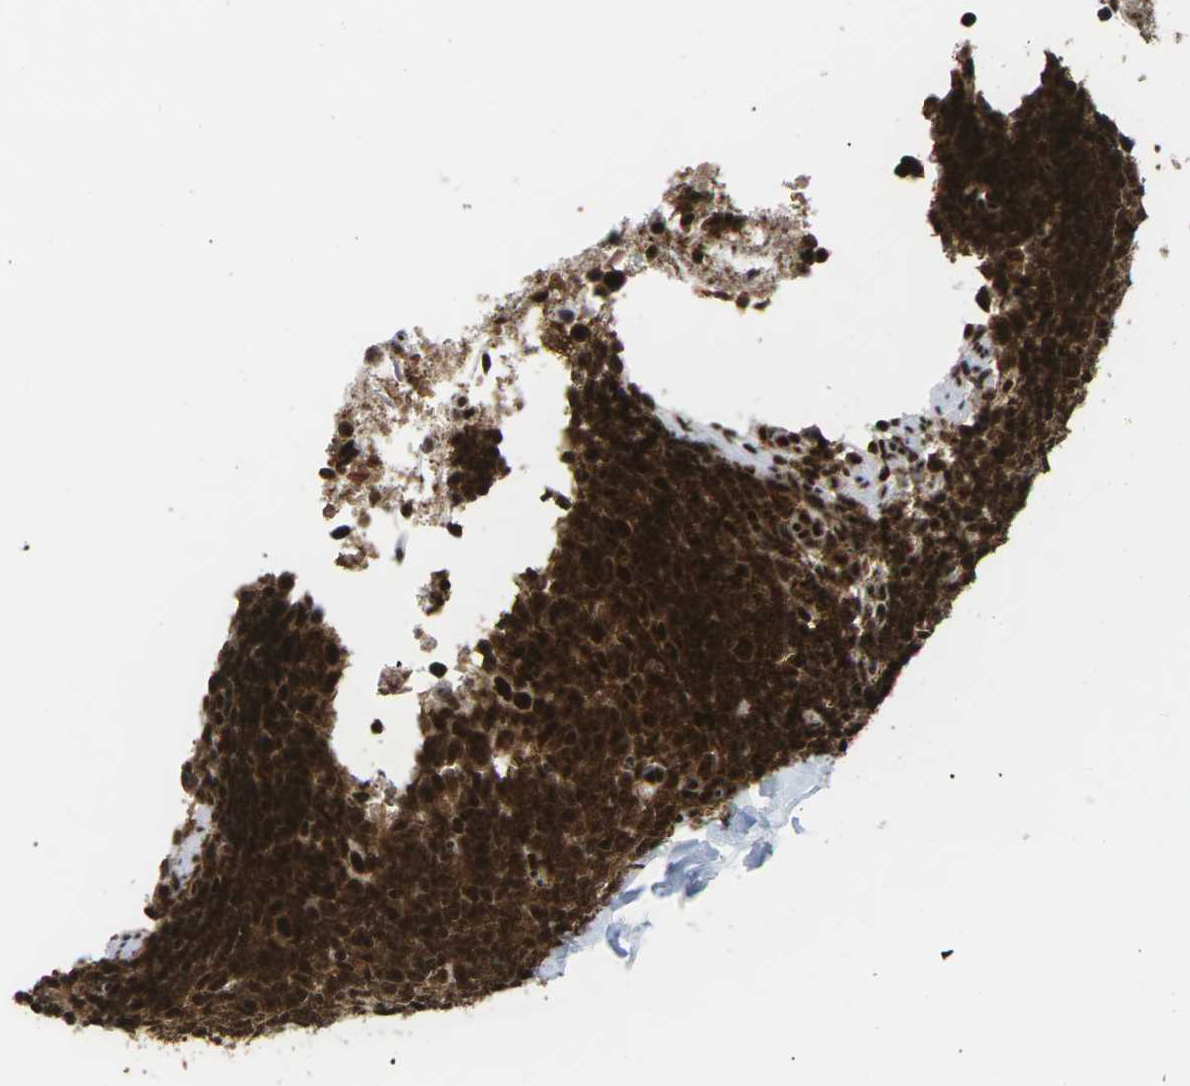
{"staining": {"intensity": "strong", "quantity": ">75%", "location": "cytoplasmic/membranous,nuclear"}, "tissue": "appendix", "cell_type": "Glandular cells", "image_type": "normal", "snomed": [{"axis": "morphology", "description": "Normal tissue, NOS"}, {"axis": "topography", "description": "Appendix"}], "caption": "The image reveals a brown stain indicating the presence of a protein in the cytoplasmic/membranous,nuclear of glandular cells in appendix. The staining was performed using DAB (3,3'-diaminobenzidine) to visualize the protein expression in brown, while the nuclei were stained in blue with hematoxylin (Magnification: 20x).", "gene": "MAGOH", "patient": {"sex": "female", "age": 20}}